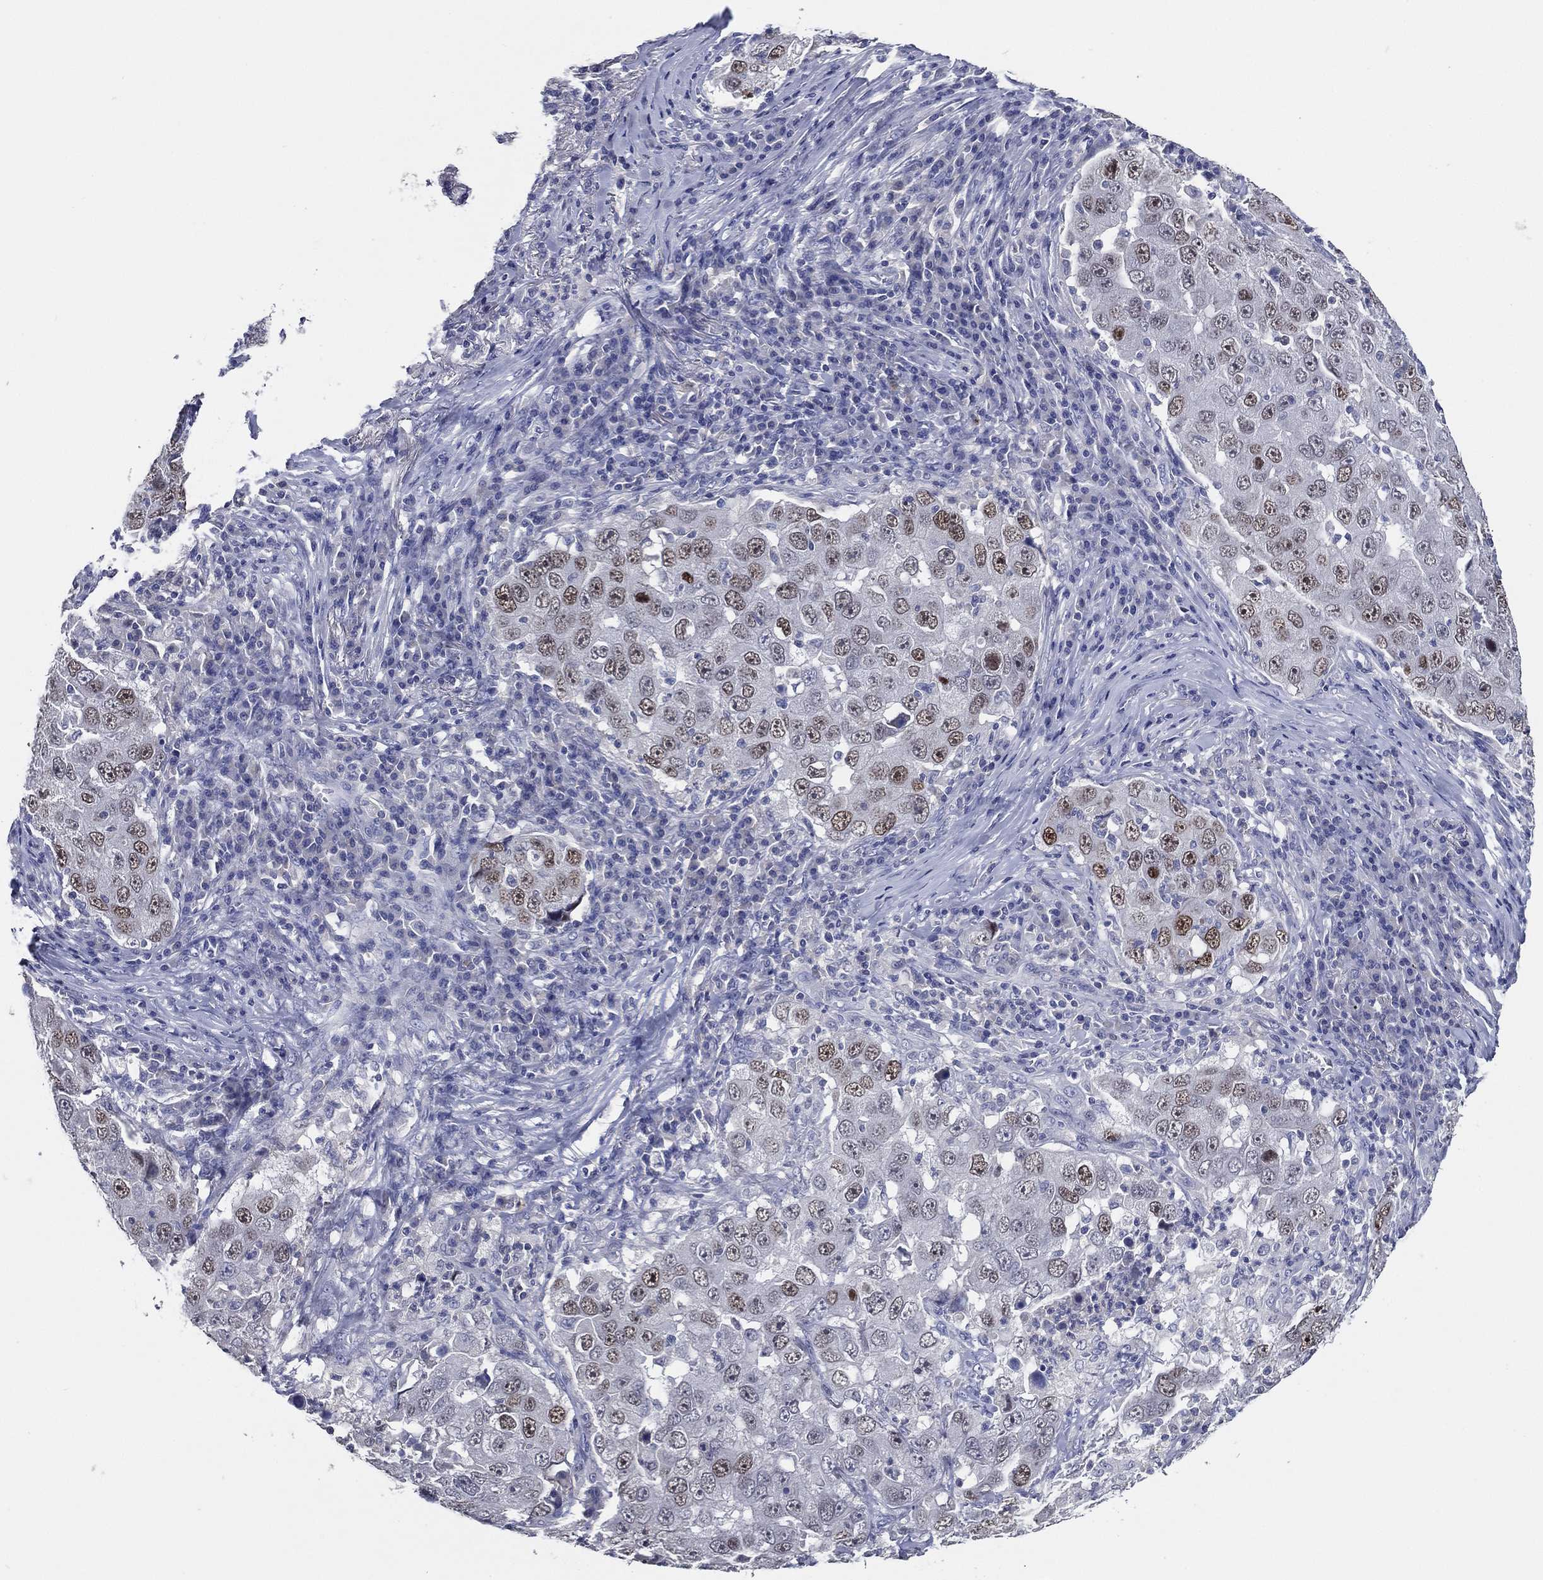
{"staining": {"intensity": "moderate", "quantity": "<25%", "location": "nuclear"}, "tissue": "lung cancer", "cell_type": "Tumor cells", "image_type": "cancer", "snomed": [{"axis": "morphology", "description": "Adenocarcinoma, NOS"}, {"axis": "topography", "description": "Lung"}], "caption": "The photomicrograph exhibits immunohistochemical staining of lung cancer. There is moderate nuclear staining is identified in approximately <25% of tumor cells.", "gene": "TFAP2A", "patient": {"sex": "male", "age": 73}}